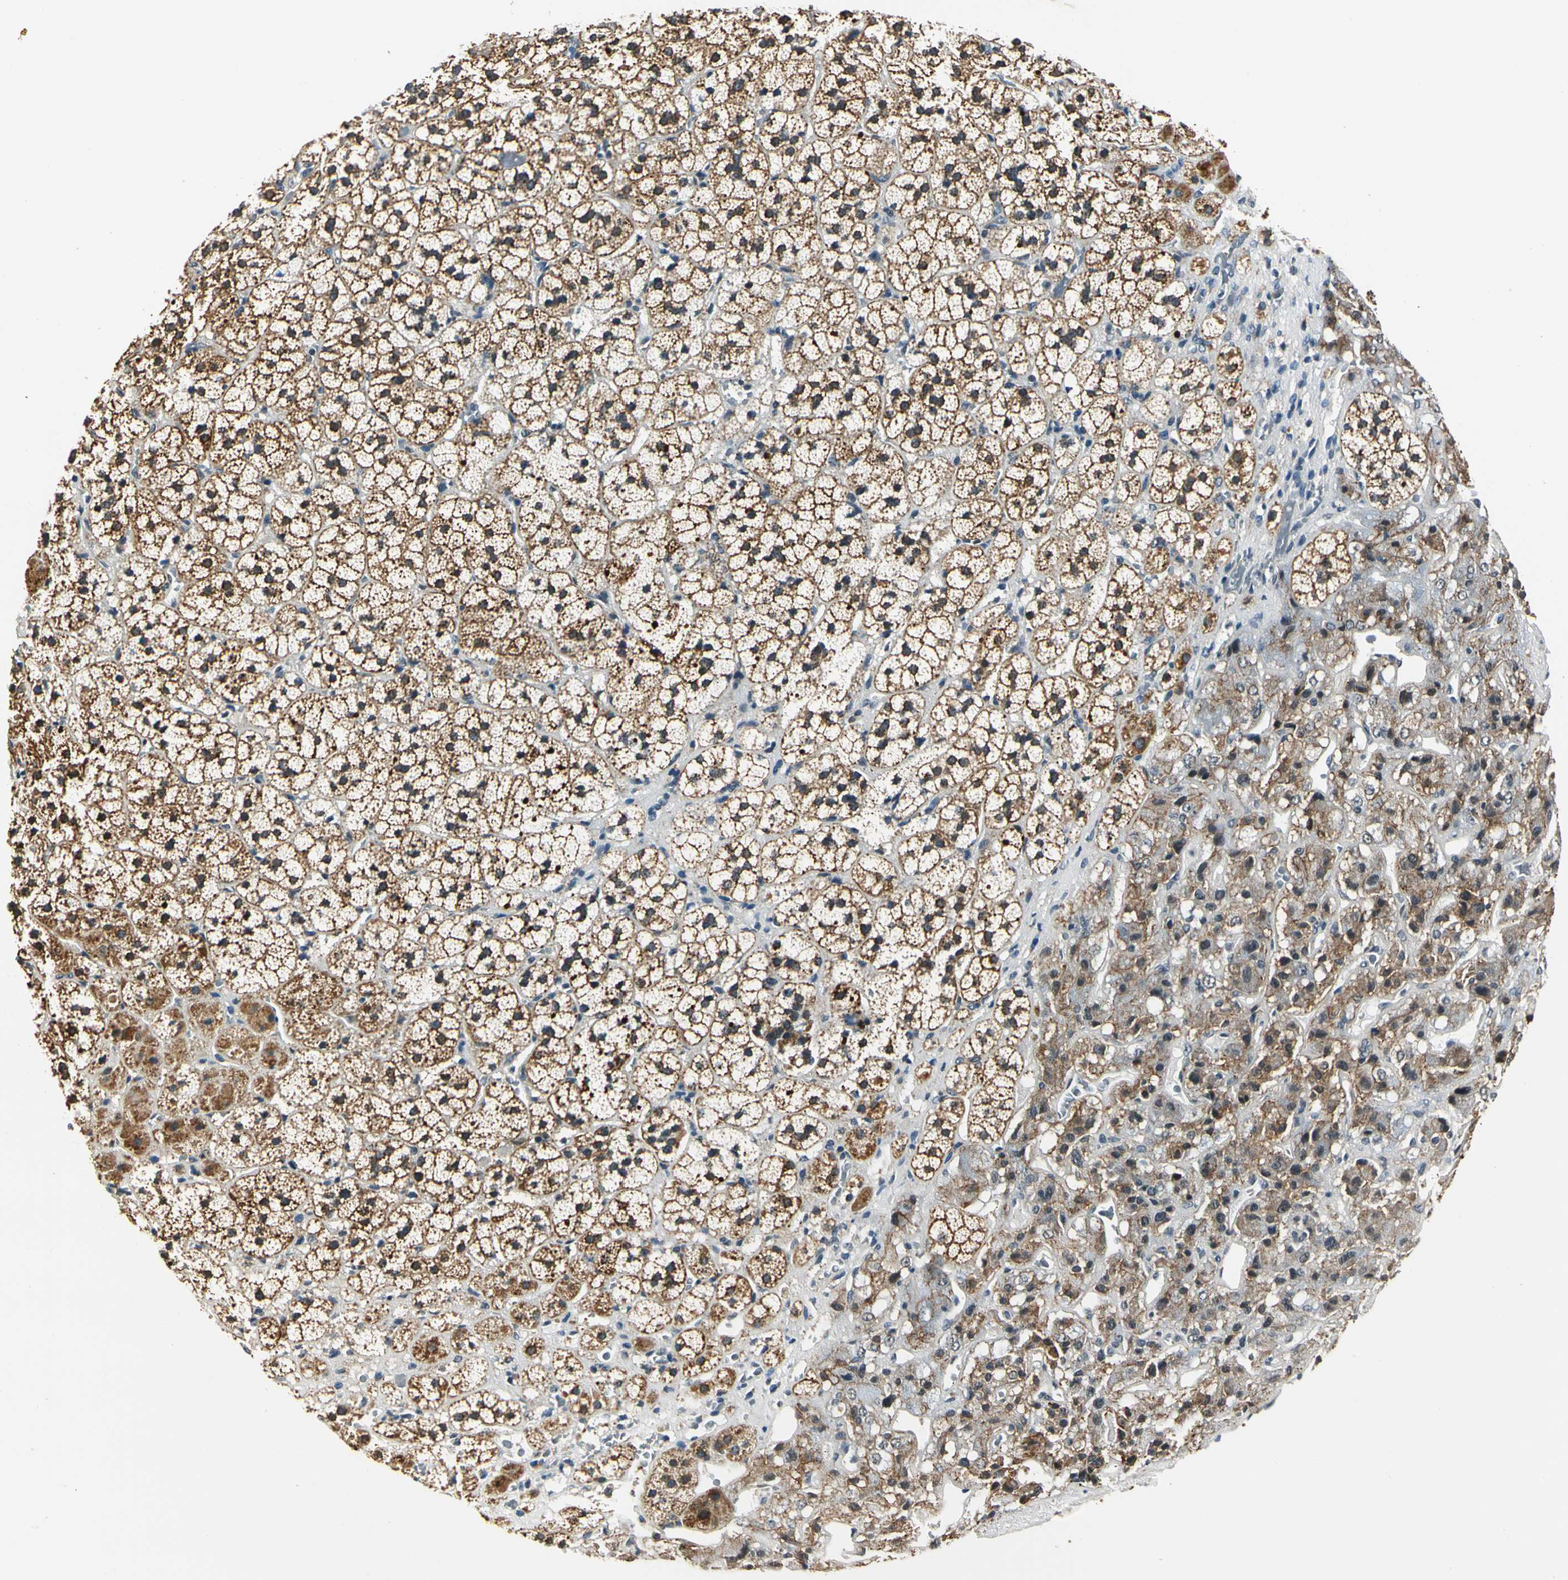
{"staining": {"intensity": "strong", "quantity": ">75%", "location": "cytoplasmic/membranous"}, "tissue": "adrenal gland", "cell_type": "Glandular cells", "image_type": "normal", "snomed": [{"axis": "morphology", "description": "Normal tissue, NOS"}, {"axis": "topography", "description": "Adrenal gland"}], "caption": "Human adrenal gland stained for a protein (brown) shows strong cytoplasmic/membranous positive positivity in about >75% of glandular cells.", "gene": "PDK2", "patient": {"sex": "female", "age": 44}}